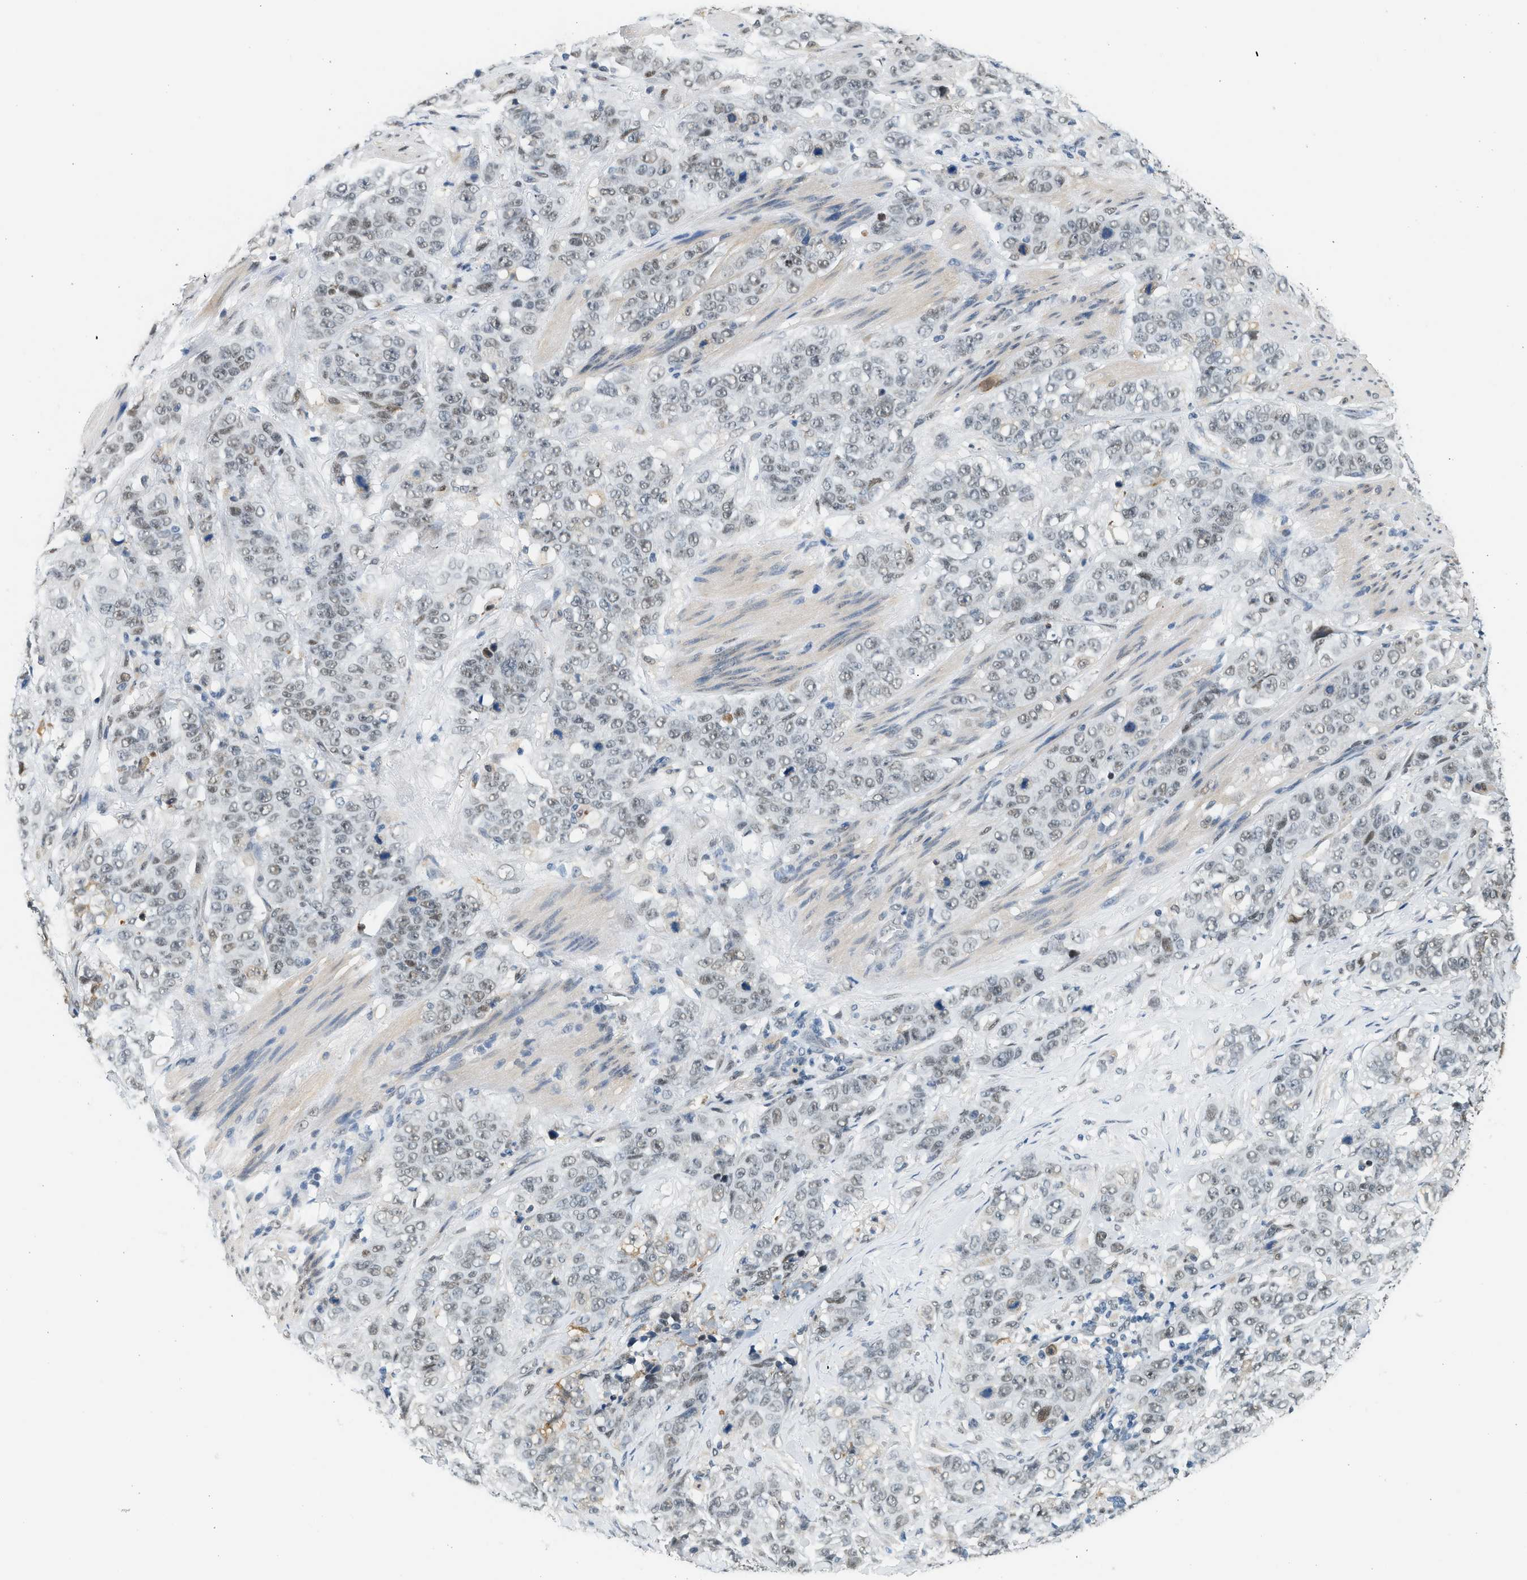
{"staining": {"intensity": "weak", "quantity": "25%-75%", "location": "nuclear"}, "tissue": "stomach cancer", "cell_type": "Tumor cells", "image_type": "cancer", "snomed": [{"axis": "morphology", "description": "Adenocarcinoma, NOS"}, {"axis": "topography", "description": "Stomach"}], "caption": "IHC (DAB (3,3'-diaminobenzidine)) staining of stomach adenocarcinoma displays weak nuclear protein positivity in about 25%-75% of tumor cells.", "gene": "HIPK1", "patient": {"sex": "male", "age": 48}}